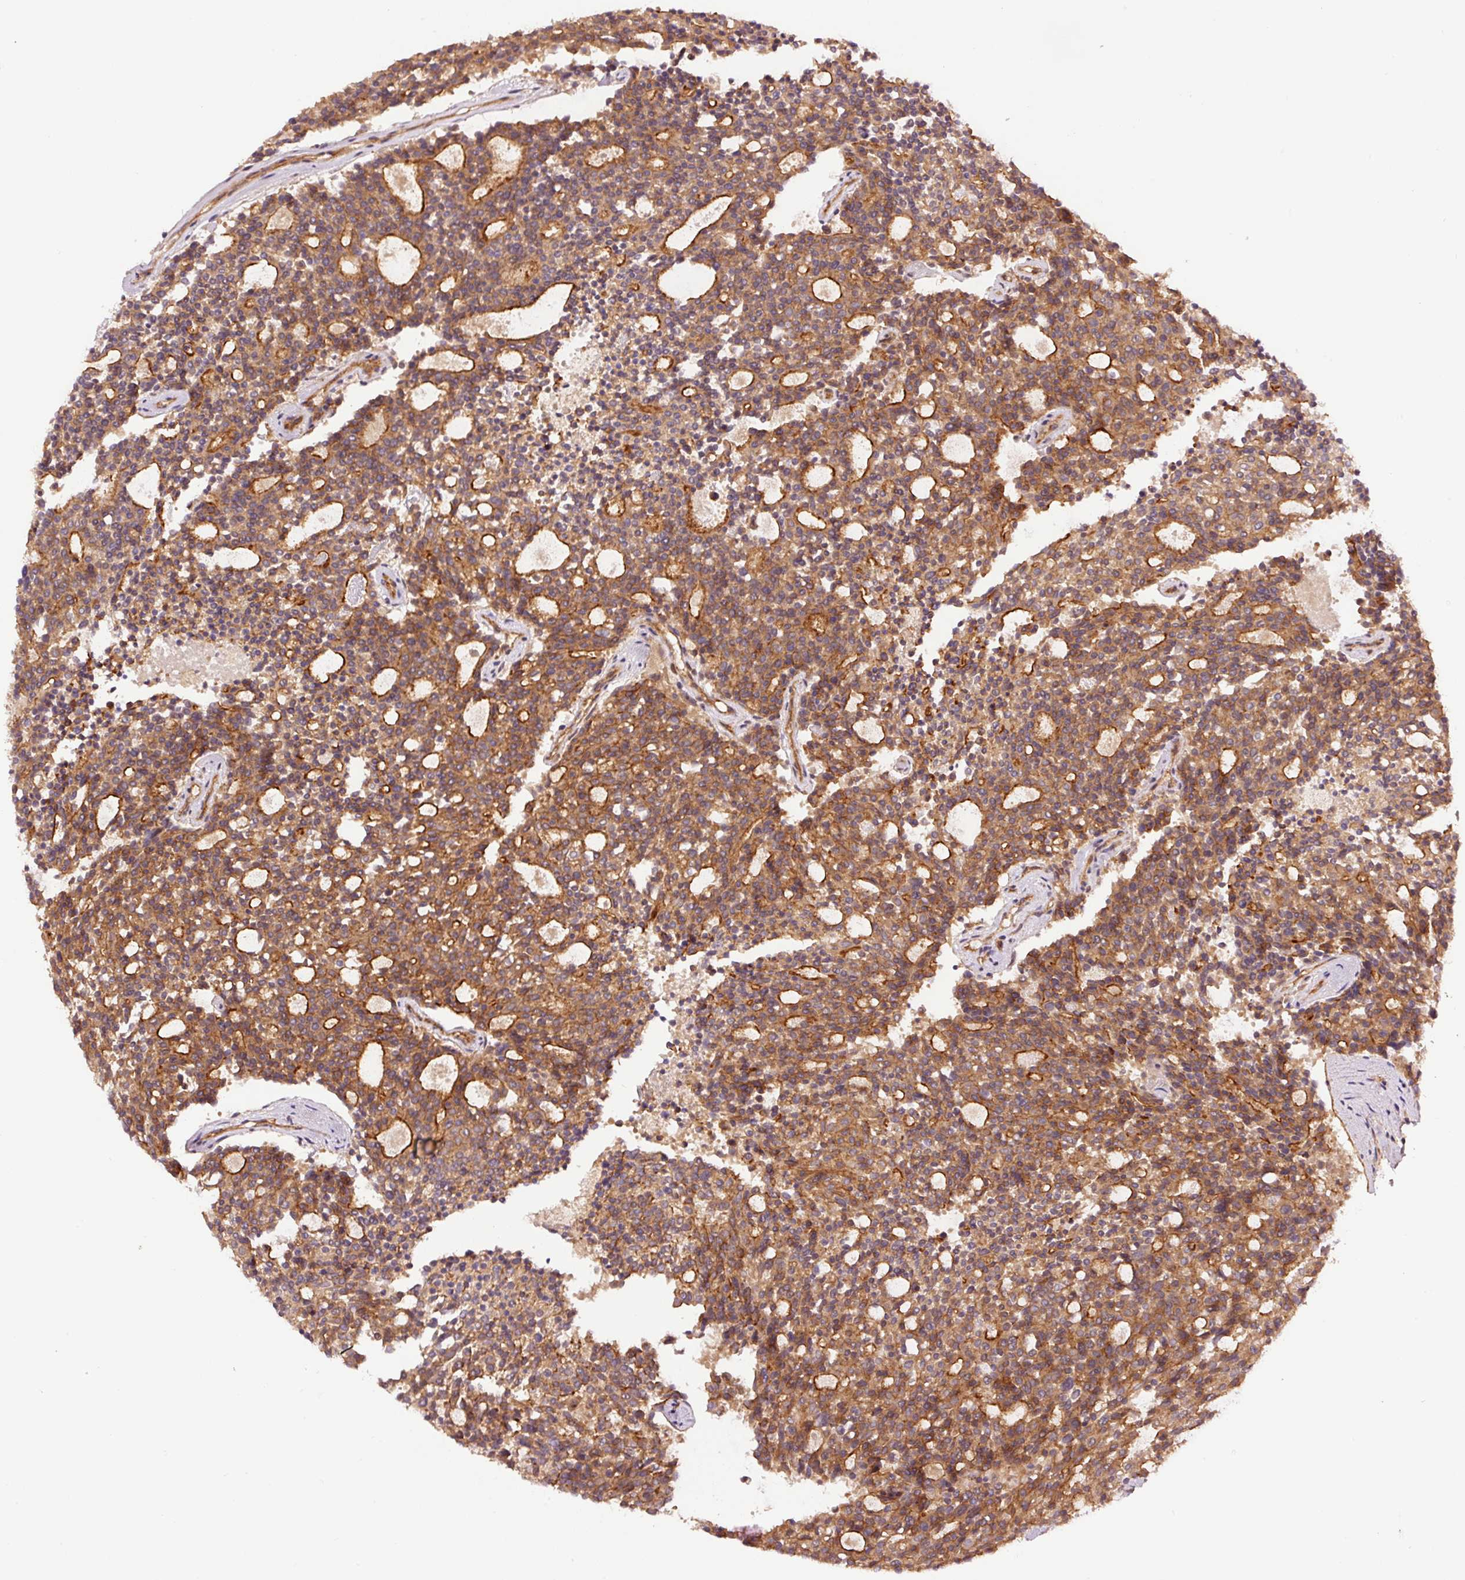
{"staining": {"intensity": "moderate", "quantity": ">75%", "location": "cytoplasmic/membranous"}, "tissue": "carcinoid", "cell_type": "Tumor cells", "image_type": "cancer", "snomed": [{"axis": "morphology", "description": "Carcinoid, malignant, NOS"}, {"axis": "topography", "description": "Pancreas"}], "caption": "IHC photomicrograph of neoplastic tissue: carcinoid stained using immunohistochemistry reveals medium levels of moderate protein expression localized specifically in the cytoplasmic/membranous of tumor cells, appearing as a cytoplasmic/membranous brown color.", "gene": "METAP1", "patient": {"sex": "female", "age": 54}}